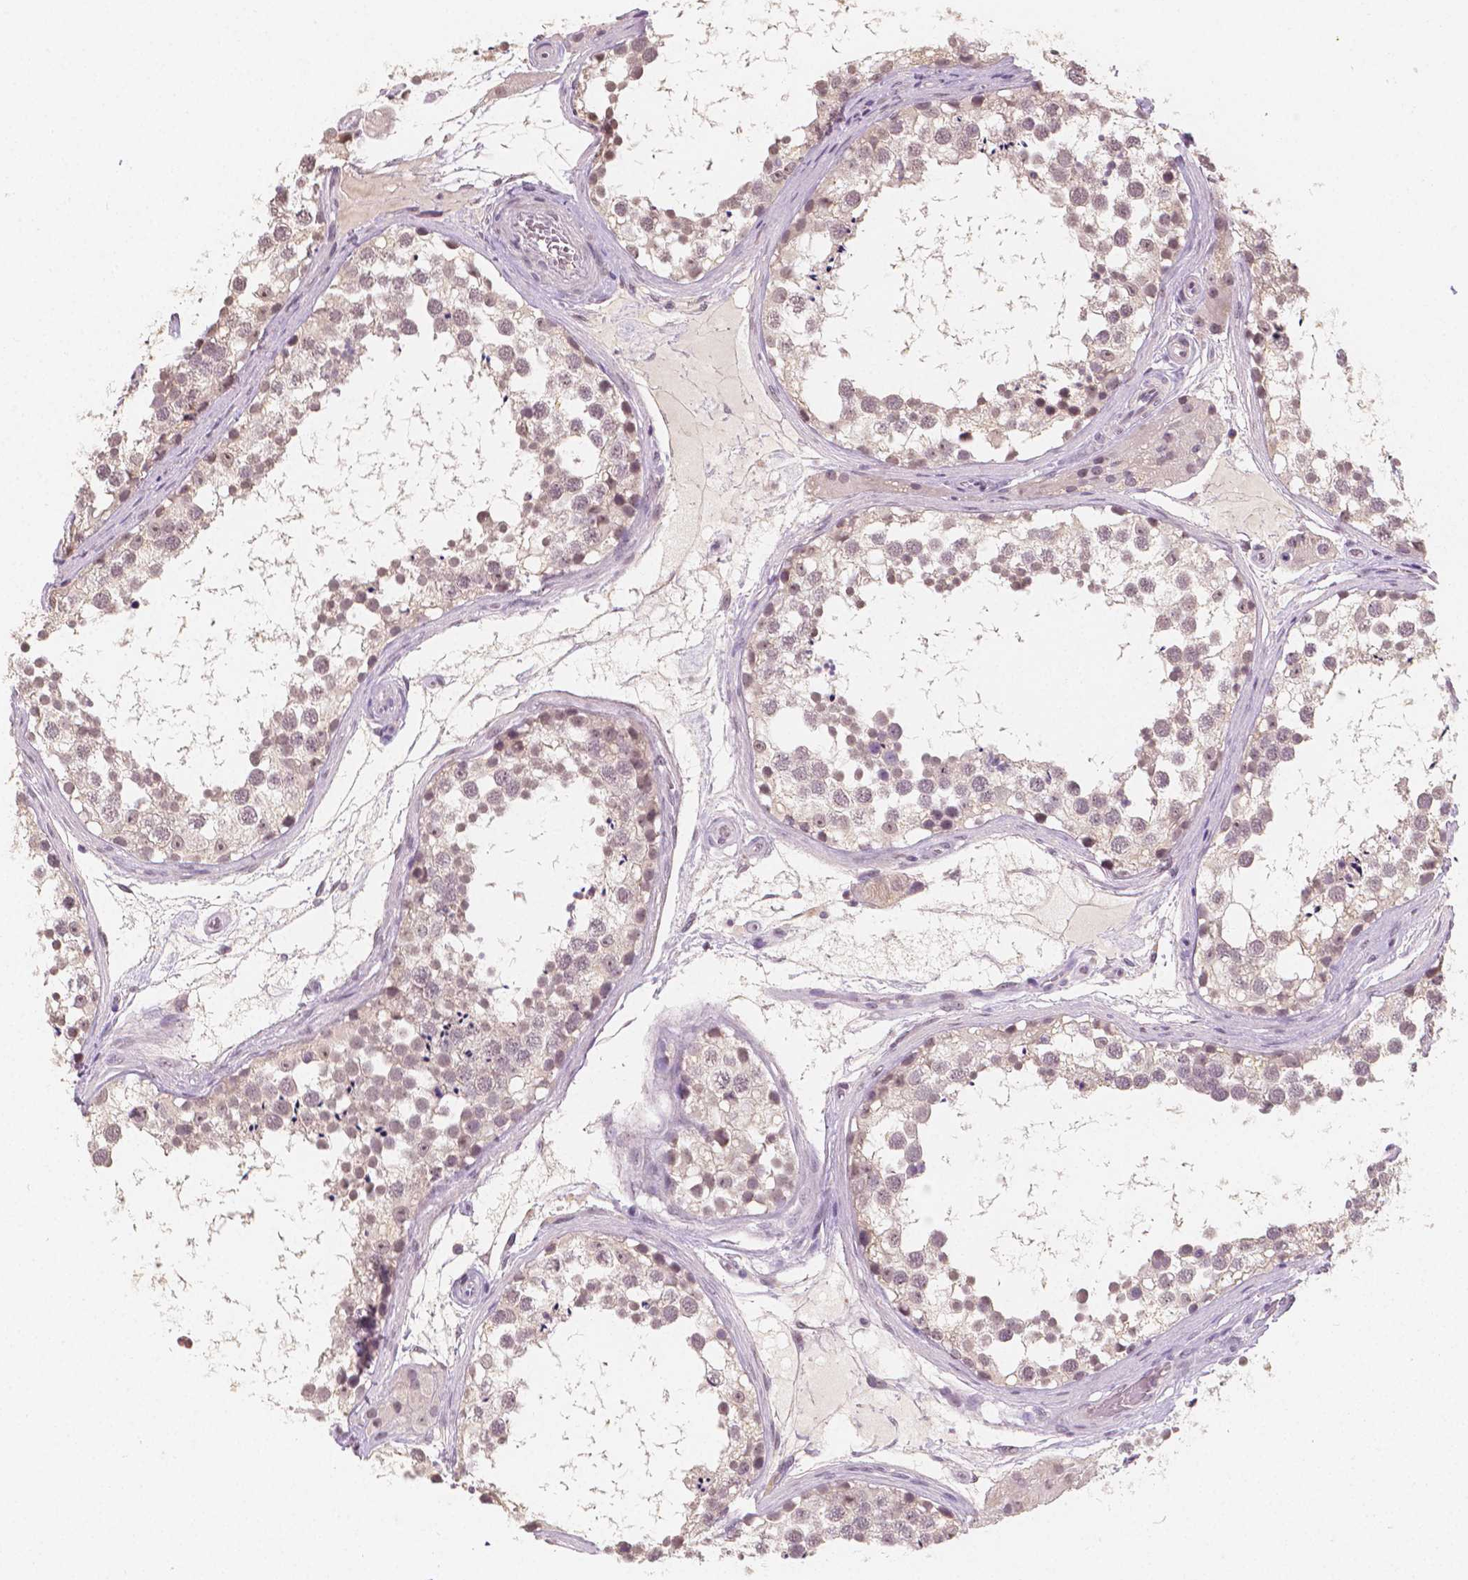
{"staining": {"intensity": "weak", "quantity": ">75%", "location": "nuclear"}, "tissue": "testis", "cell_type": "Cells in seminiferous ducts", "image_type": "normal", "snomed": [{"axis": "morphology", "description": "Normal tissue, NOS"}, {"axis": "morphology", "description": "Seminoma, NOS"}, {"axis": "topography", "description": "Testis"}], "caption": "Protein staining shows weak nuclear expression in about >75% of cells in seminiferous ducts in unremarkable testis.", "gene": "NOLC1", "patient": {"sex": "male", "age": 65}}